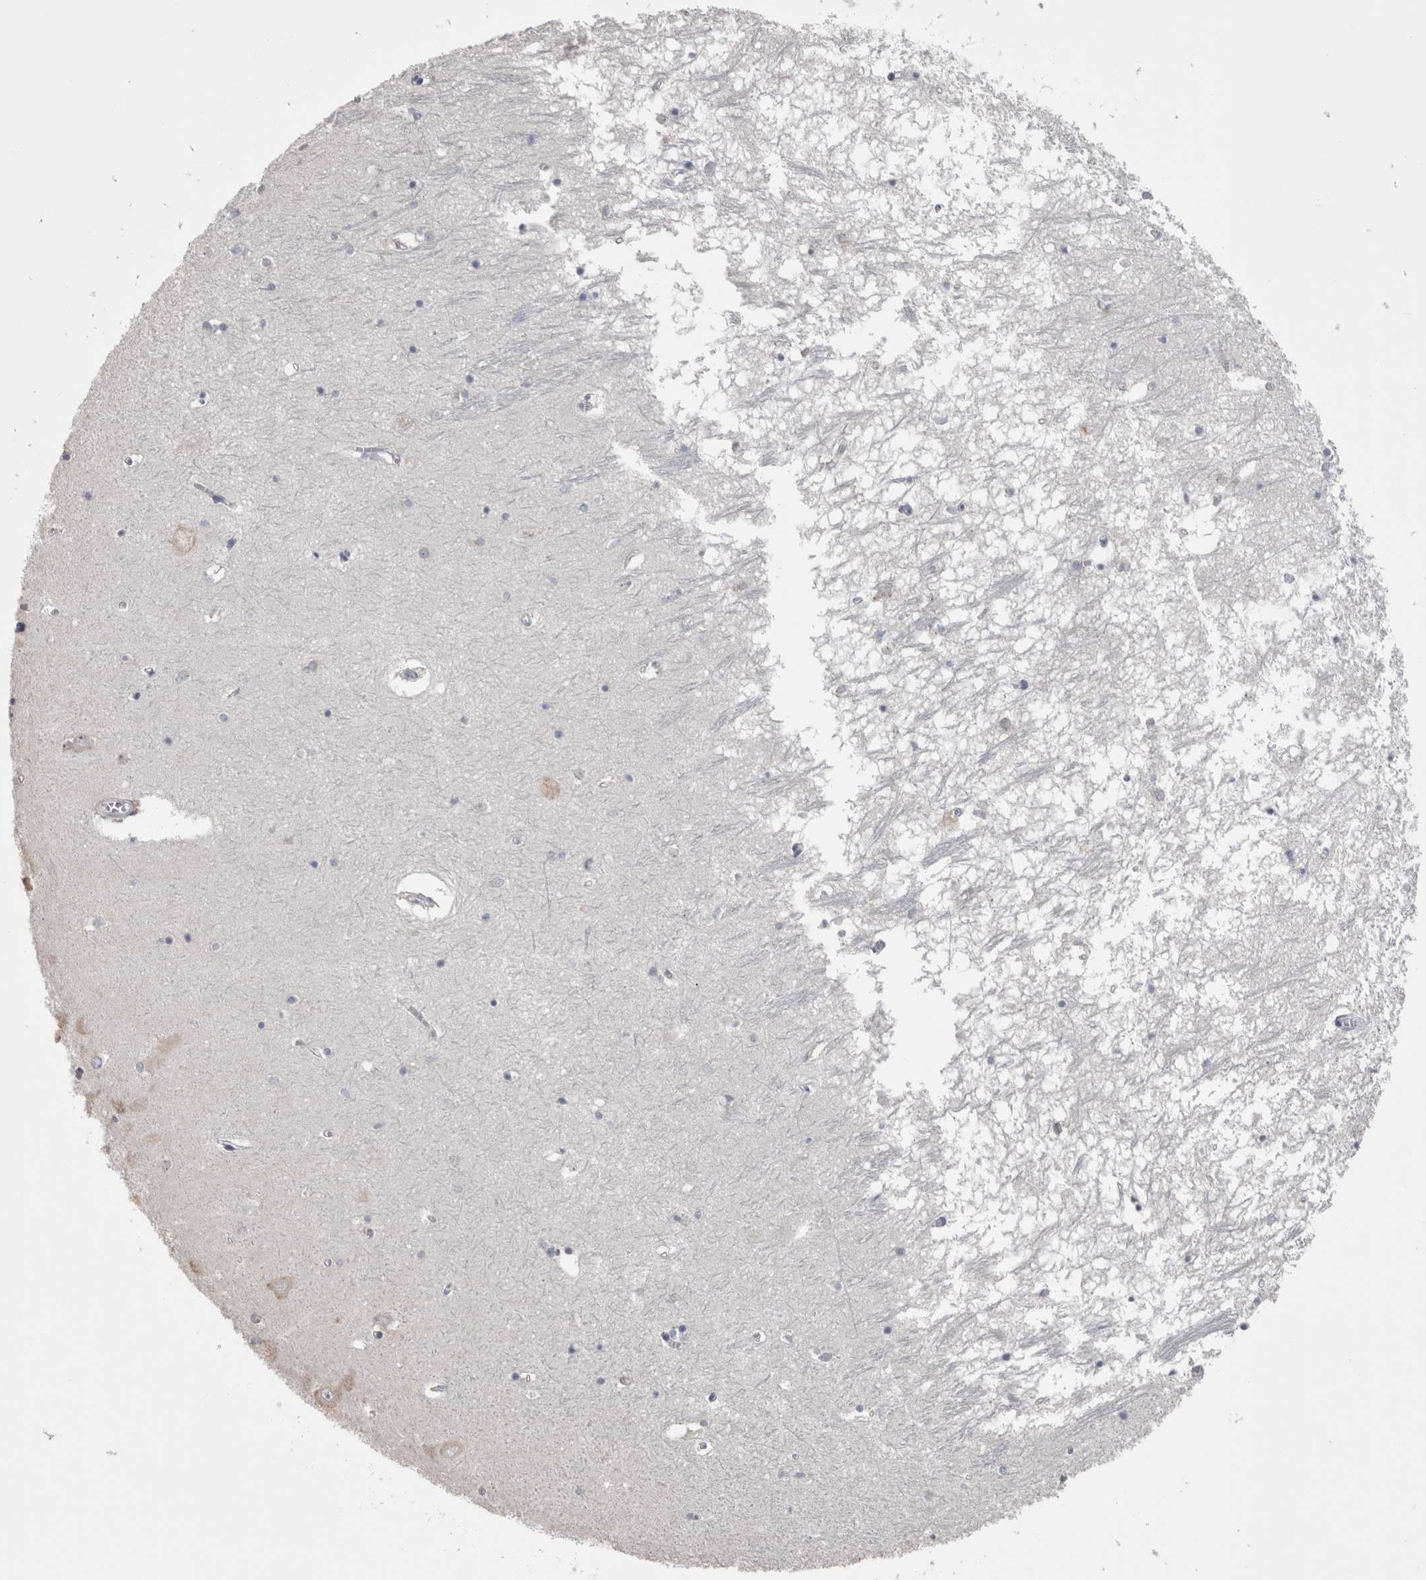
{"staining": {"intensity": "negative", "quantity": "none", "location": "none"}, "tissue": "hippocampus", "cell_type": "Glial cells", "image_type": "normal", "snomed": [{"axis": "morphology", "description": "Normal tissue, NOS"}, {"axis": "topography", "description": "Hippocampus"}], "caption": "A high-resolution histopathology image shows IHC staining of normal hippocampus, which reveals no significant staining in glial cells.", "gene": "IL33", "patient": {"sex": "male", "age": 70}}